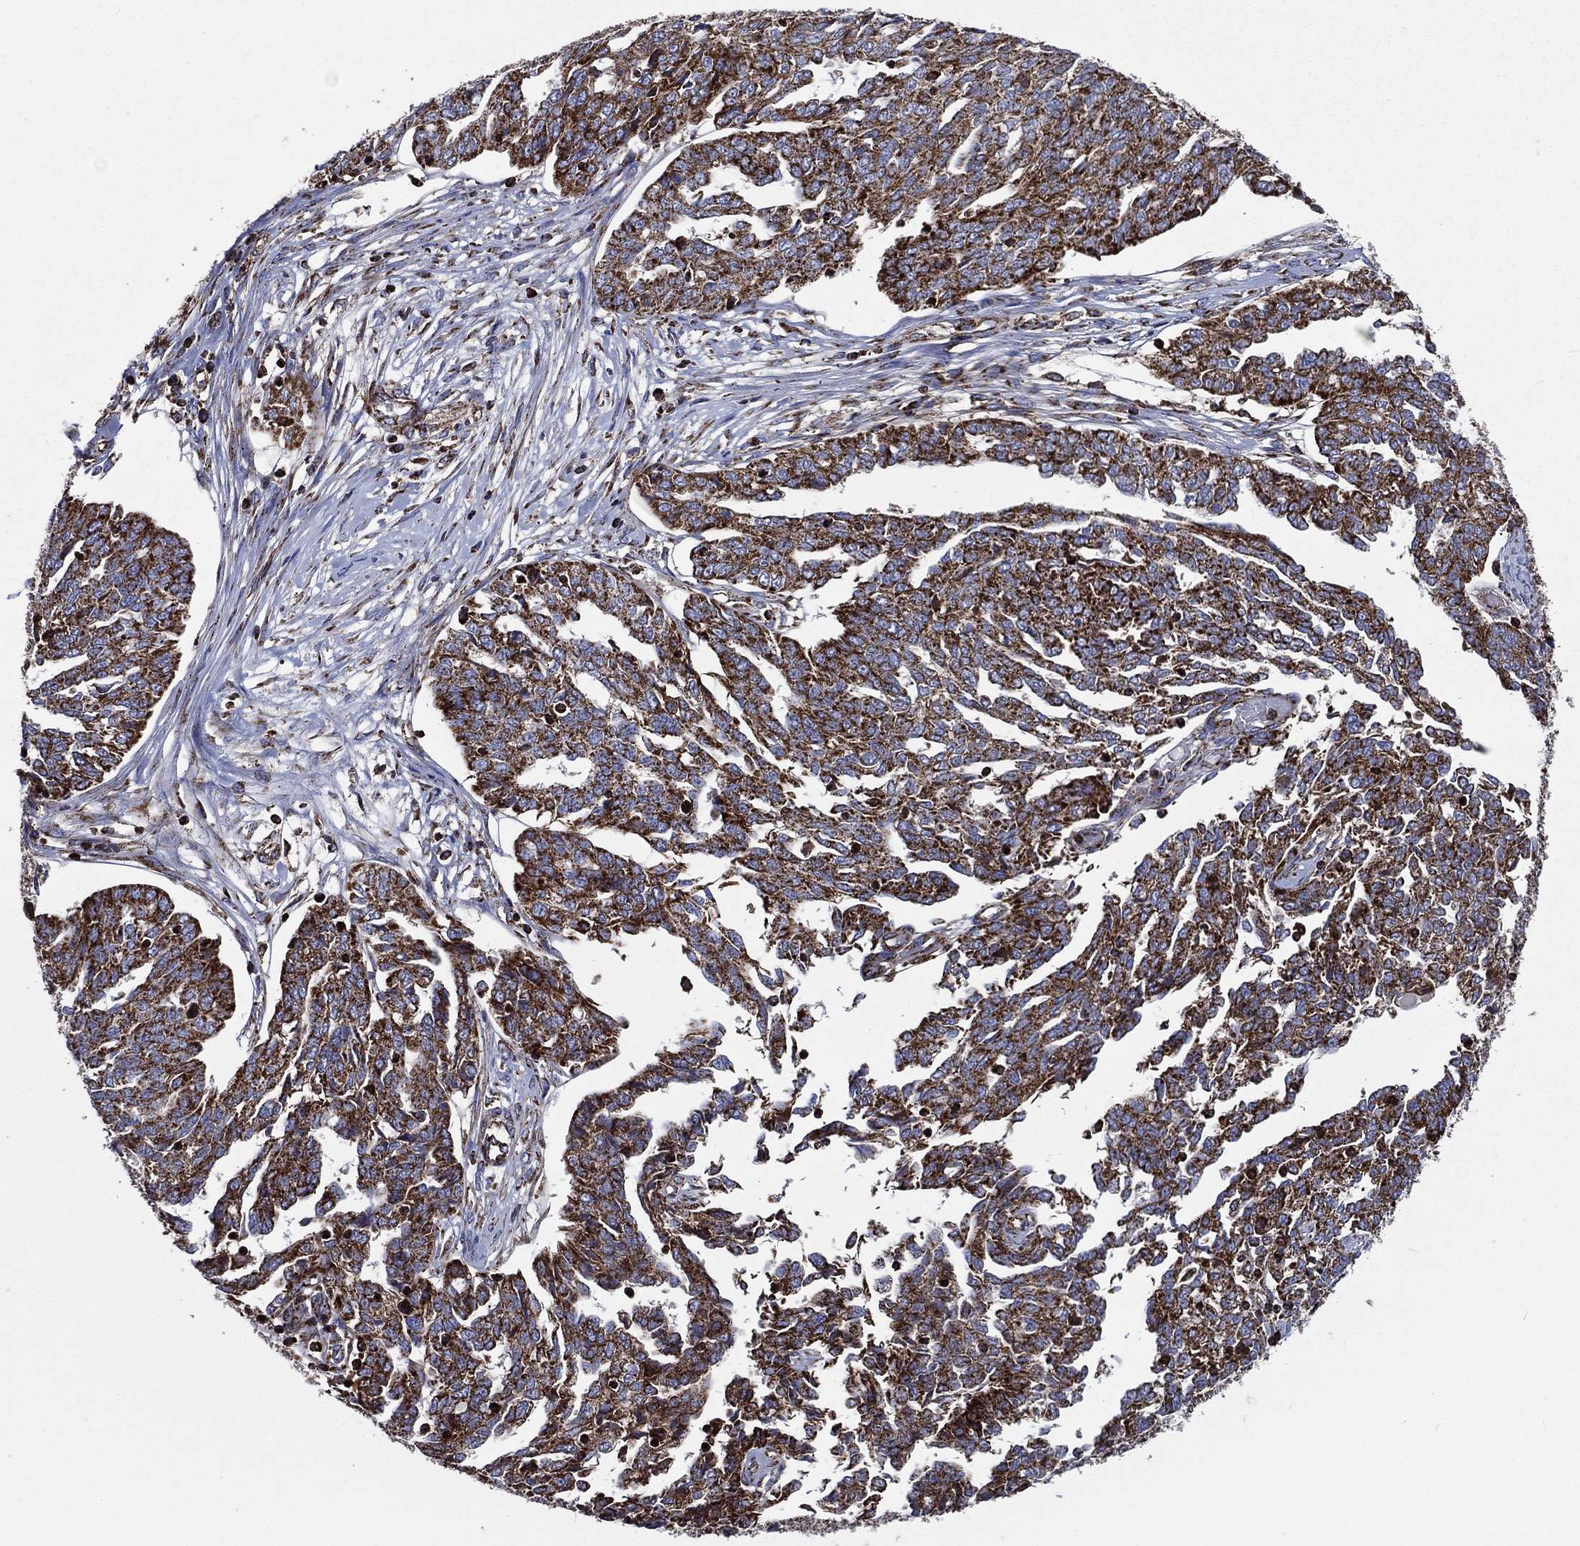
{"staining": {"intensity": "strong", "quantity": ">75%", "location": "cytoplasmic/membranous"}, "tissue": "ovarian cancer", "cell_type": "Tumor cells", "image_type": "cancer", "snomed": [{"axis": "morphology", "description": "Cystadenocarcinoma, serous, NOS"}, {"axis": "topography", "description": "Ovary"}], "caption": "Tumor cells exhibit high levels of strong cytoplasmic/membranous staining in approximately >75% of cells in human ovarian cancer (serous cystadenocarcinoma).", "gene": "ANKRD37", "patient": {"sex": "female", "age": 67}}